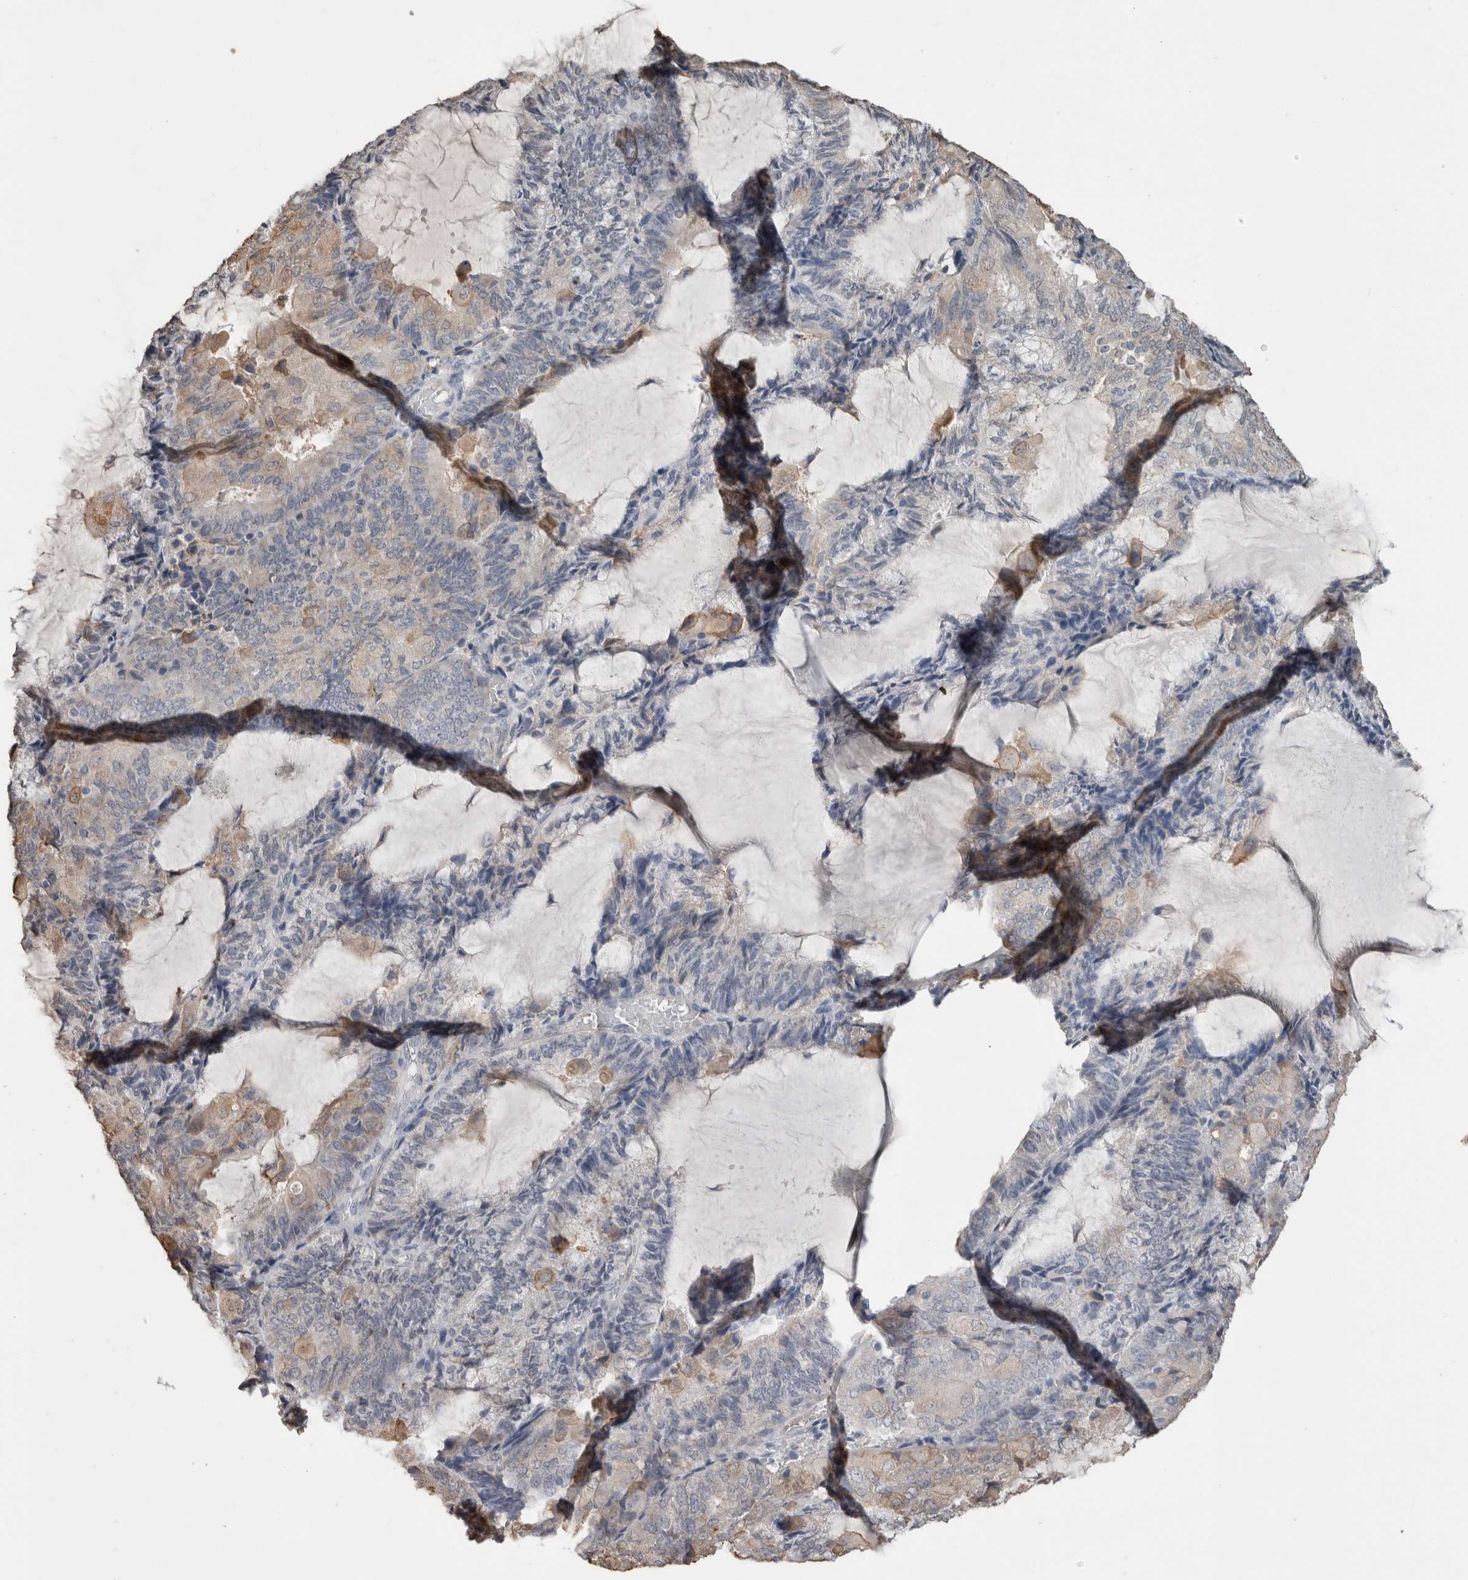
{"staining": {"intensity": "weak", "quantity": "<25%", "location": "cytoplasmic/membranous"}, "tissue": "endometrial cancer", "cell_type": "Tumor cells", "image_type": "cancer", "snomed": [{"axis": "morphology", "description": "Adenocarcinoma, NOS"}, {"axis": "topography", "description": "Endometrium"}], "caption": "Endometrial cancer was stained to show a protein in brown. There is no significant staining in tumor cells.", "gene": "S100A10", "patient": {"sex": "female", "age": 81}}